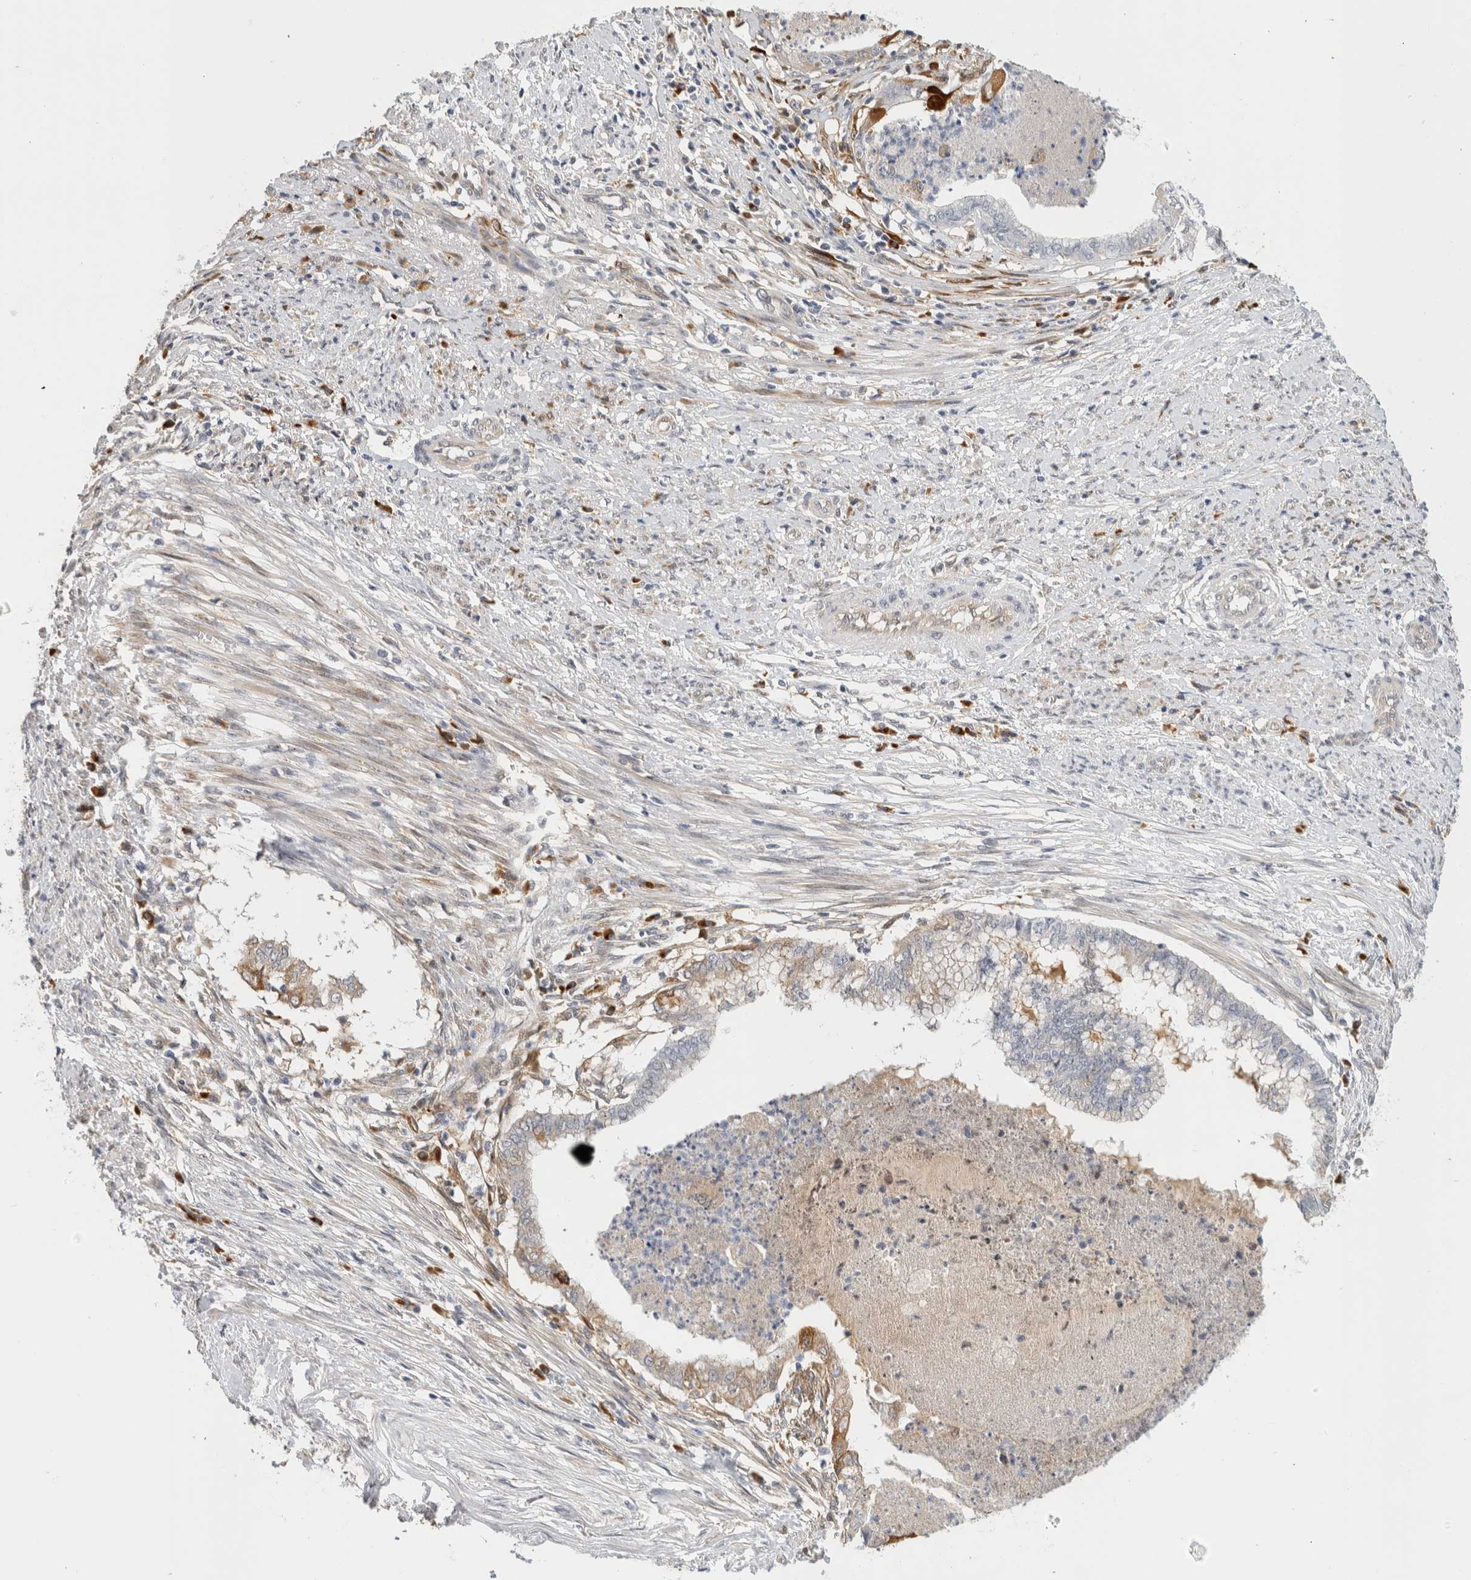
{"staining": {"intensity": "weak", "quantity": "<25%", "location": "cytoplasmic/membranous"}, "tissue": "endometrial cancer", "cell_type": "Tumor cells", "image_type": "cancer", "snomed": [{"axis": "morphology", "description": "Necrosis, NOS"}, {"axis": "morphology", "description": "Adenocarcinoma, NOS"}, {"axis": "topography", "description": "Endometrium"}], "caption": "A photomicrograph of endometrial cancer stained for a protein exhibits no brown staining in tumor cells.", "gene": "APOL2", "patient": {"sex": "female", "age": 79}}